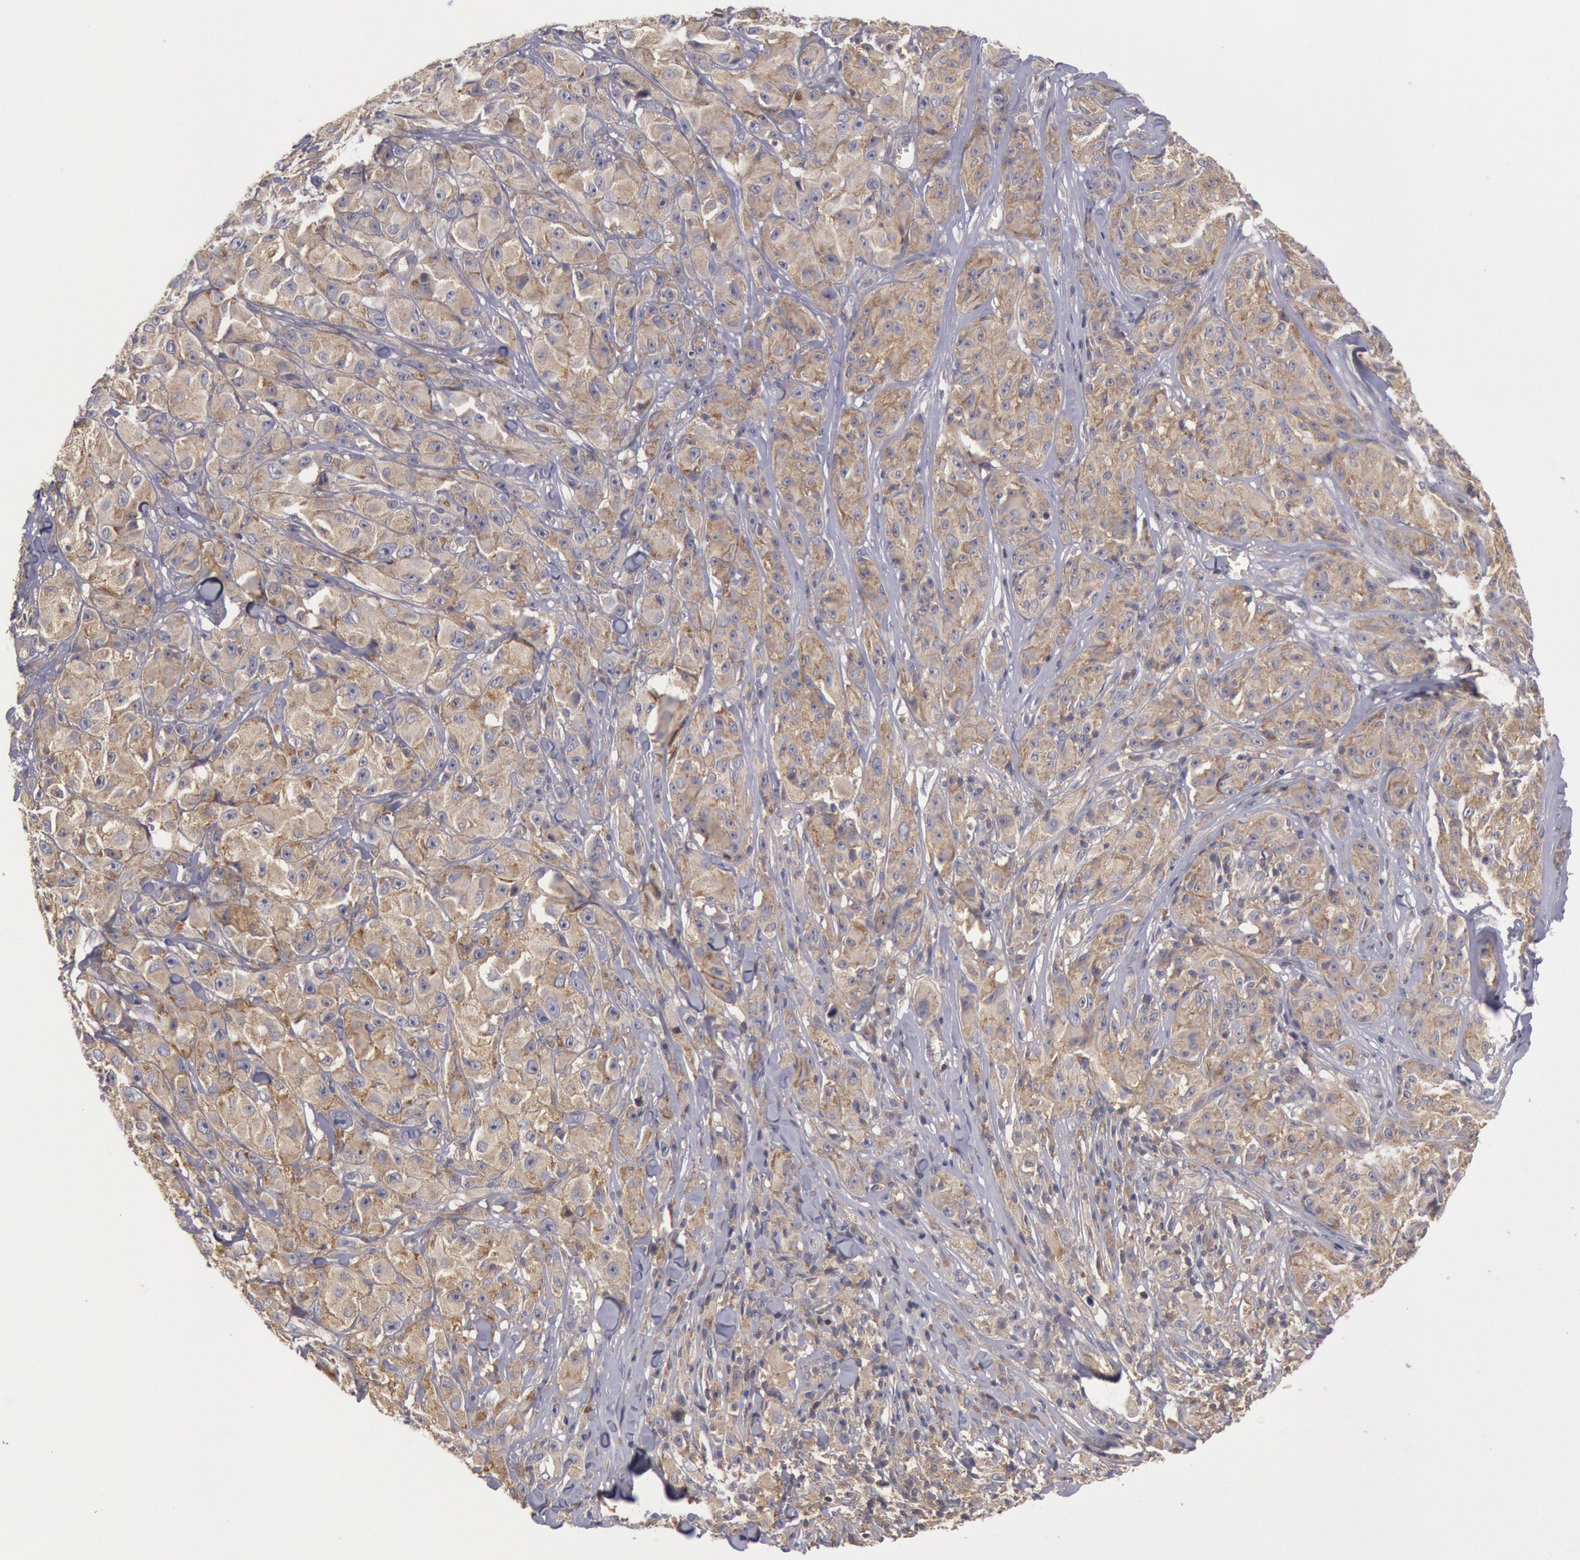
{"staining": {"intensity": "negative", "quantity": "none", "location": "none"}, "tissue": "melanoma", "cell_type": "Tumor cells", "image_type": "cancer", "snomed": [{"axis": "morphology", "description": "Malignant melanoma, NOS"}, {"axis": "topography", "description": "Skin"}], "caption": "The histopathology image displays no significant expression in tumor cells of malignant melanoma.", "gene": "PIK3R1", "patient": {"sex": "male", "age": 56}}